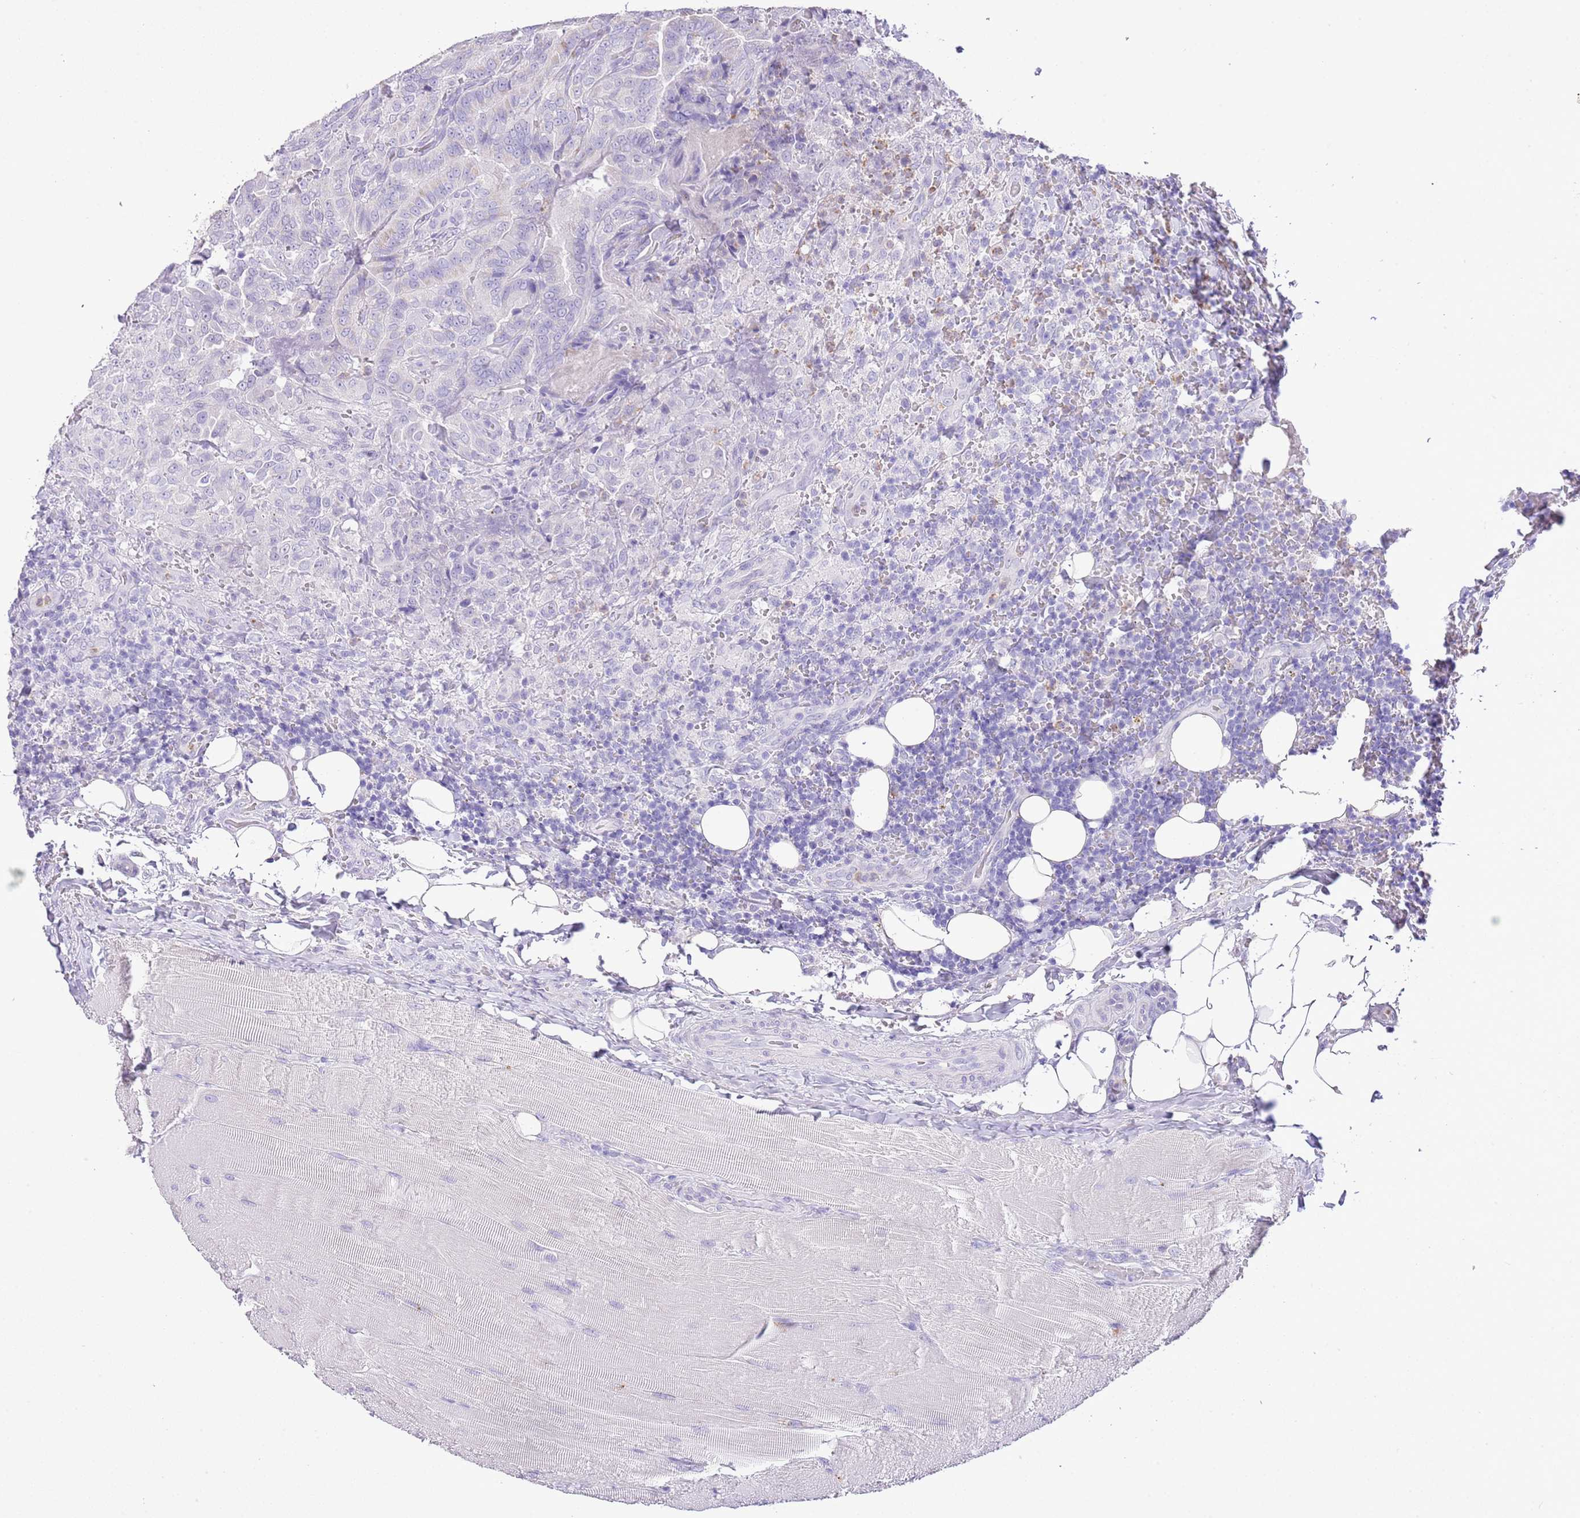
{"staining": {"intensity": "negative", "quantity": "none", "location": "none"}, "tissue": "thyroid cancer", "cell_type": "Tumor cells", "image_type": "cancer", "snomed": [{"axis": "morphology", "description": "Papillary adenocarcinoma, NOS"}, {"axis": "topography", "description": "Thyroid gland"}], "caption": "The immunohistochemistry micrograph has no significant expression in tumor cells of thyroid cancer tissue. (Immunohistochemistry (ihc), brightfield microscopy, high magnification).", "gene": "OR2Z1", "patient": {"sex": "male", "age": 61}}